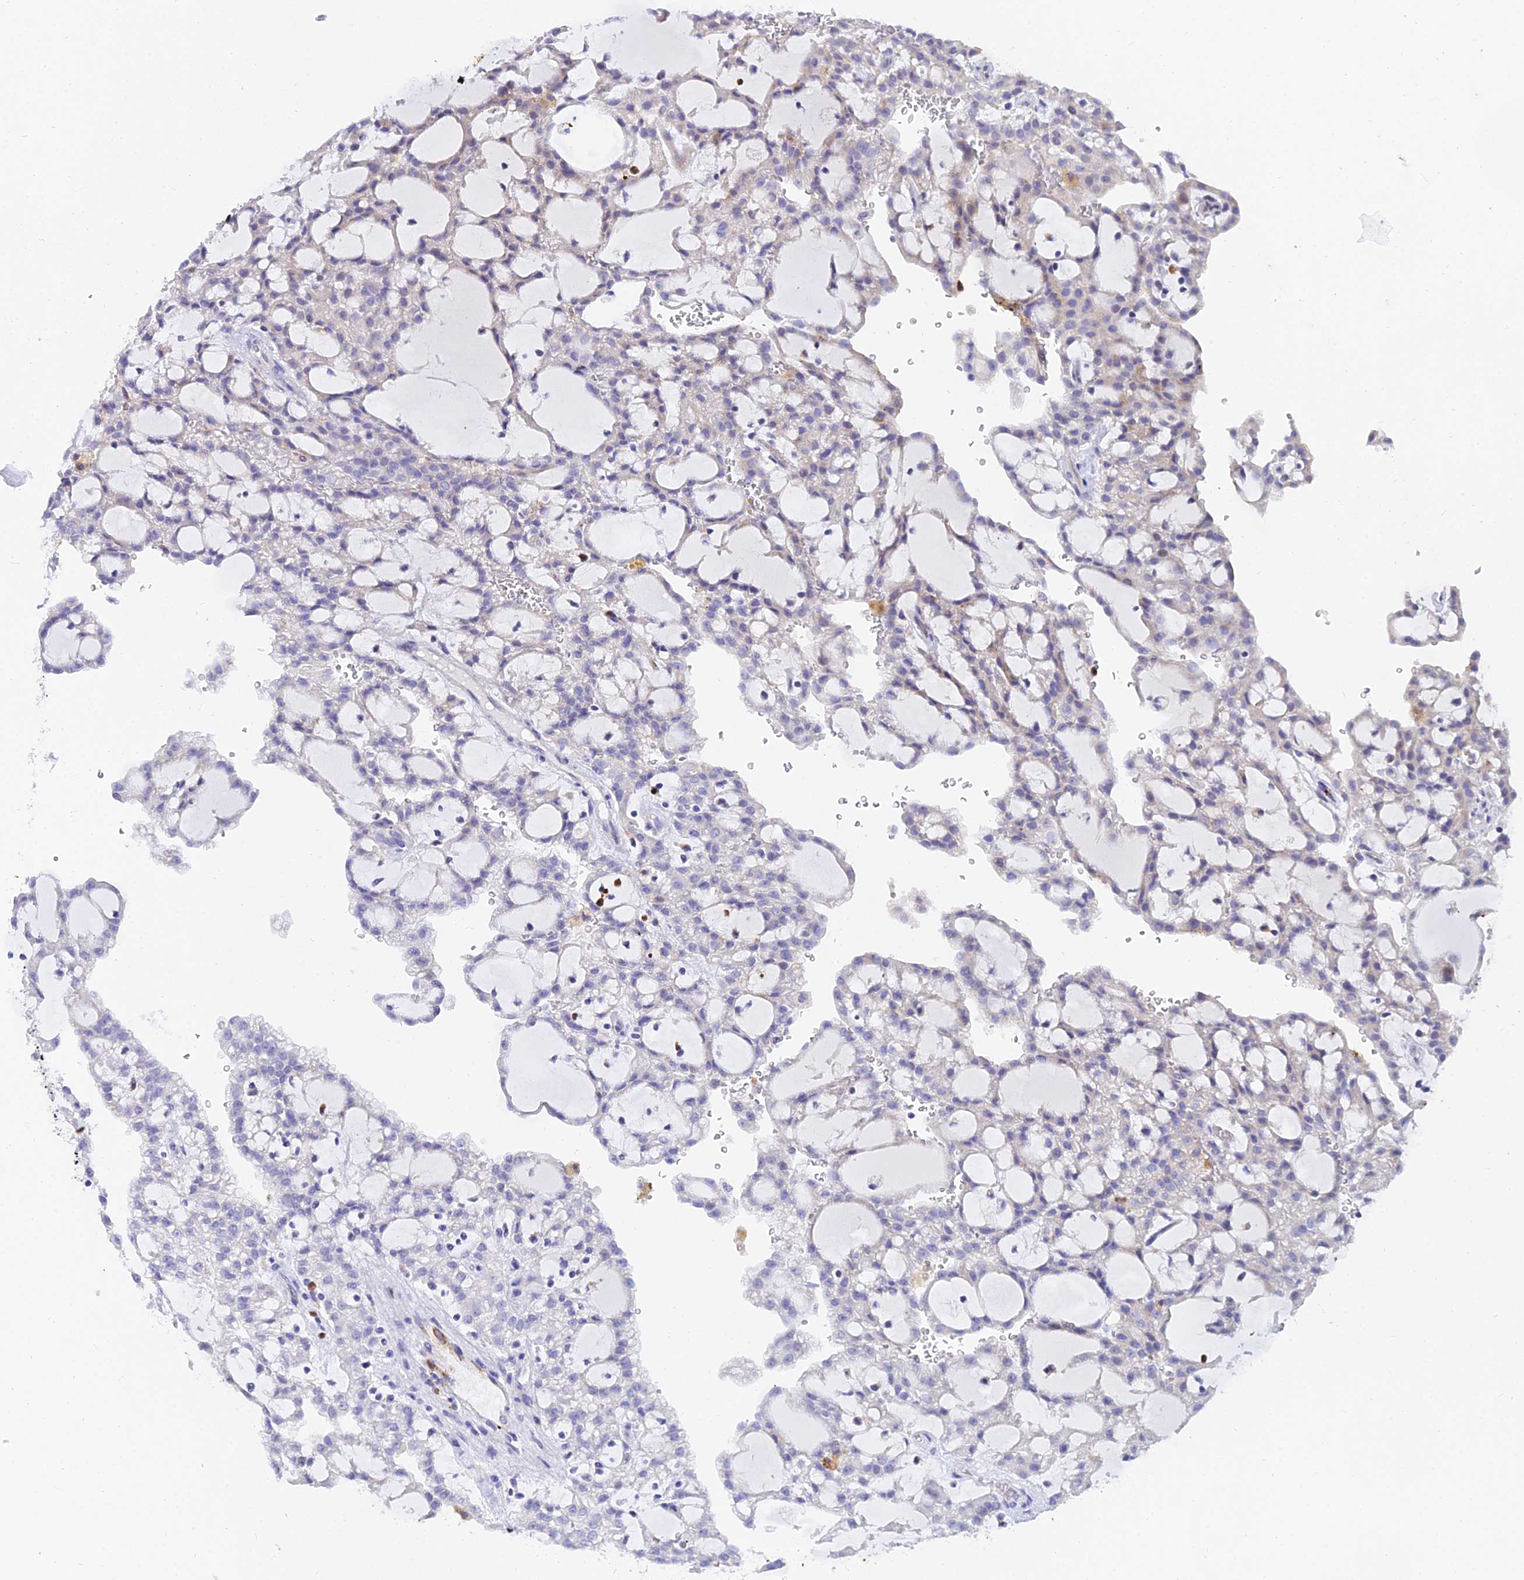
{"staining": {"intensity": "weak", "quantity": "<25%", "location": "cytoplasmic/membranous"}, "tissue": "renal cancer", "cell_type": "Tumor cells", "image_type": "cancer", "snomed": [{"axis": "morphology", "description": "Adenocarcinoma, NOS"}, {"axis": "topography", "description": "Kidney"}], "caption": "Histopathology image shows no significant protein expression in tumor cells of renal adenocarcinoma.", "gene": "VWC2L", "patient": {"sex": "male", "age": 63}}